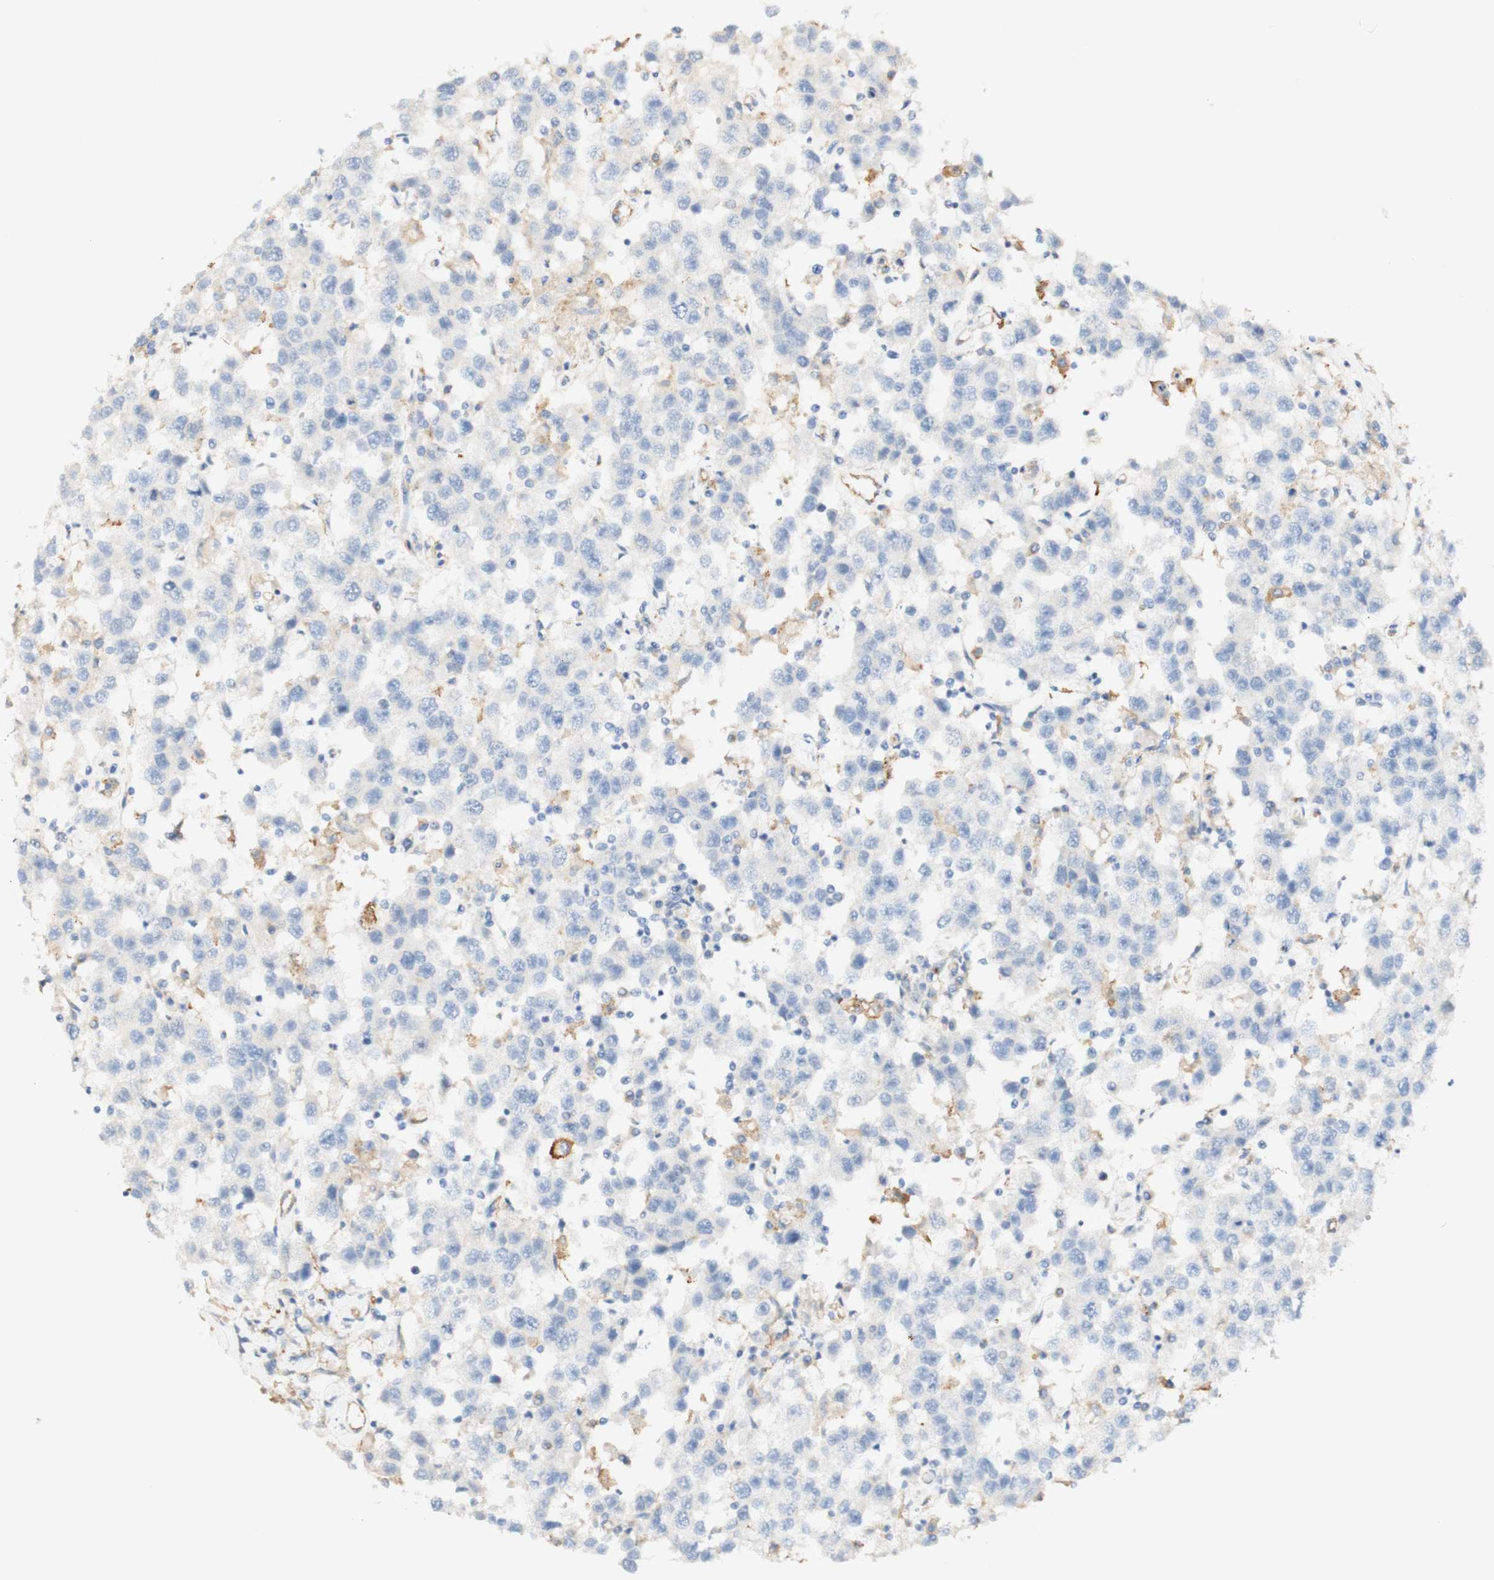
{"staining": {"intensity": "negative", "quantity": "none", "location": "none"}, "tissue": "testis cancer", "cell_type": "Tumor cells", "image_type": "cancer", "snomed": [{"axis": "morphology", "description": "Seminoma, NOS"}, {"axis": "topography", "description": "Testis"}], "caption": "IHC image of human testis seminoma stained for a protein (brown), which reveals no positivity in tumor cells.", "gene": "FCGRT", "patient": {"sex": "male", "age": 41}}